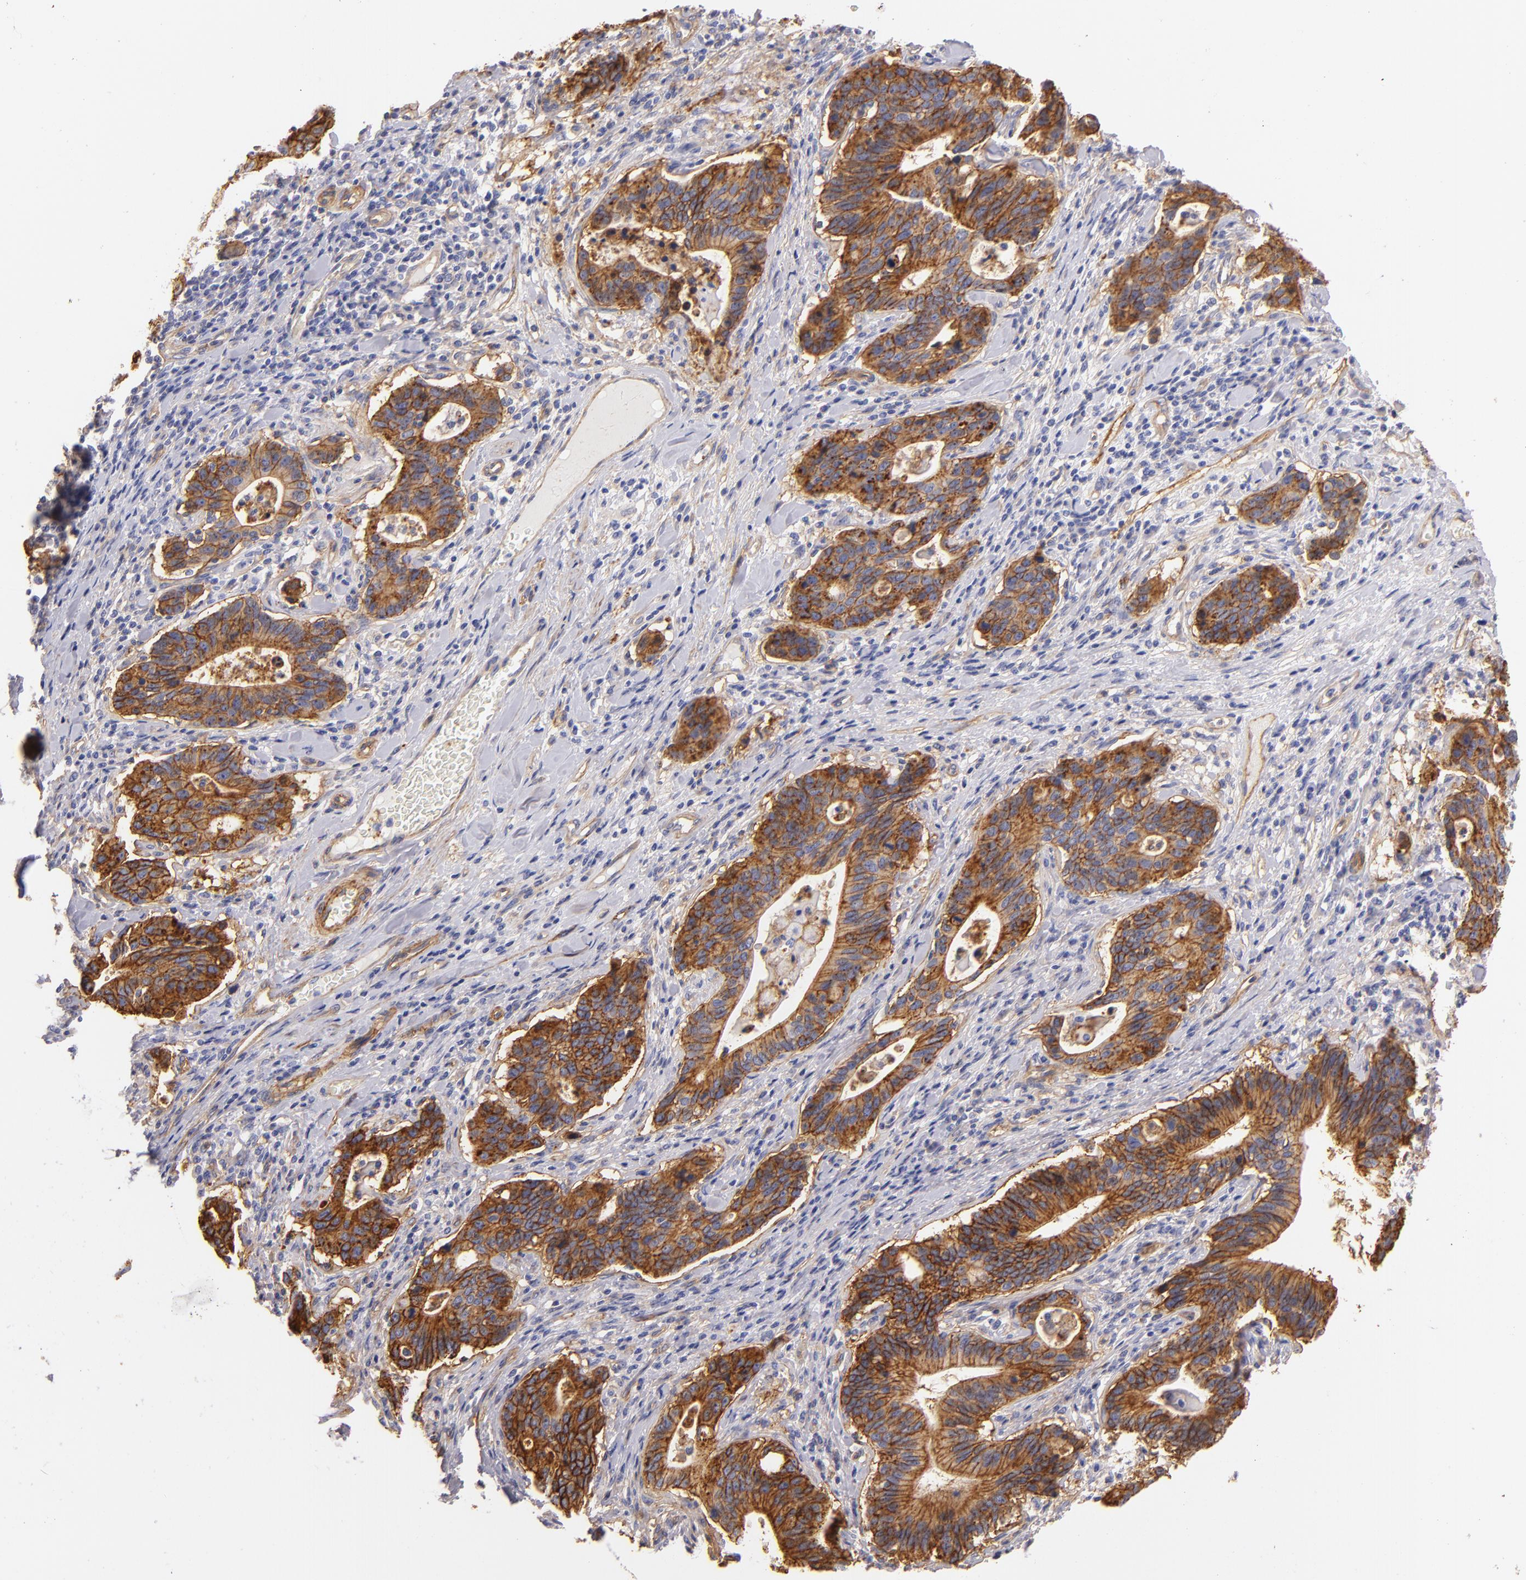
{"staining": {"intensity": "strong", "quantity": ">75%", "location": "cytoplasmic/membranous"}, "tissue": "stomach cancer", "cell_type": "Tumor cells", "image_type": "cancer", "snomed": [{"axis": "morphology", "description": "Adenocarcinoma, NOS"}, {"axis": "topography", "description": "Esophagus"}, {"axis": "topography", "description": "Stomach"}], "caption": "Tumor cells demonstrate high levels of strong cytoplasmic/membranous staining in approximately >75% of cells in human adenocarcinoma (stomach). The protein is shown in brown color, while the nuclei are stained blue.", "gene": "CD151", "patient": {"sex": "male", "age": 74}}